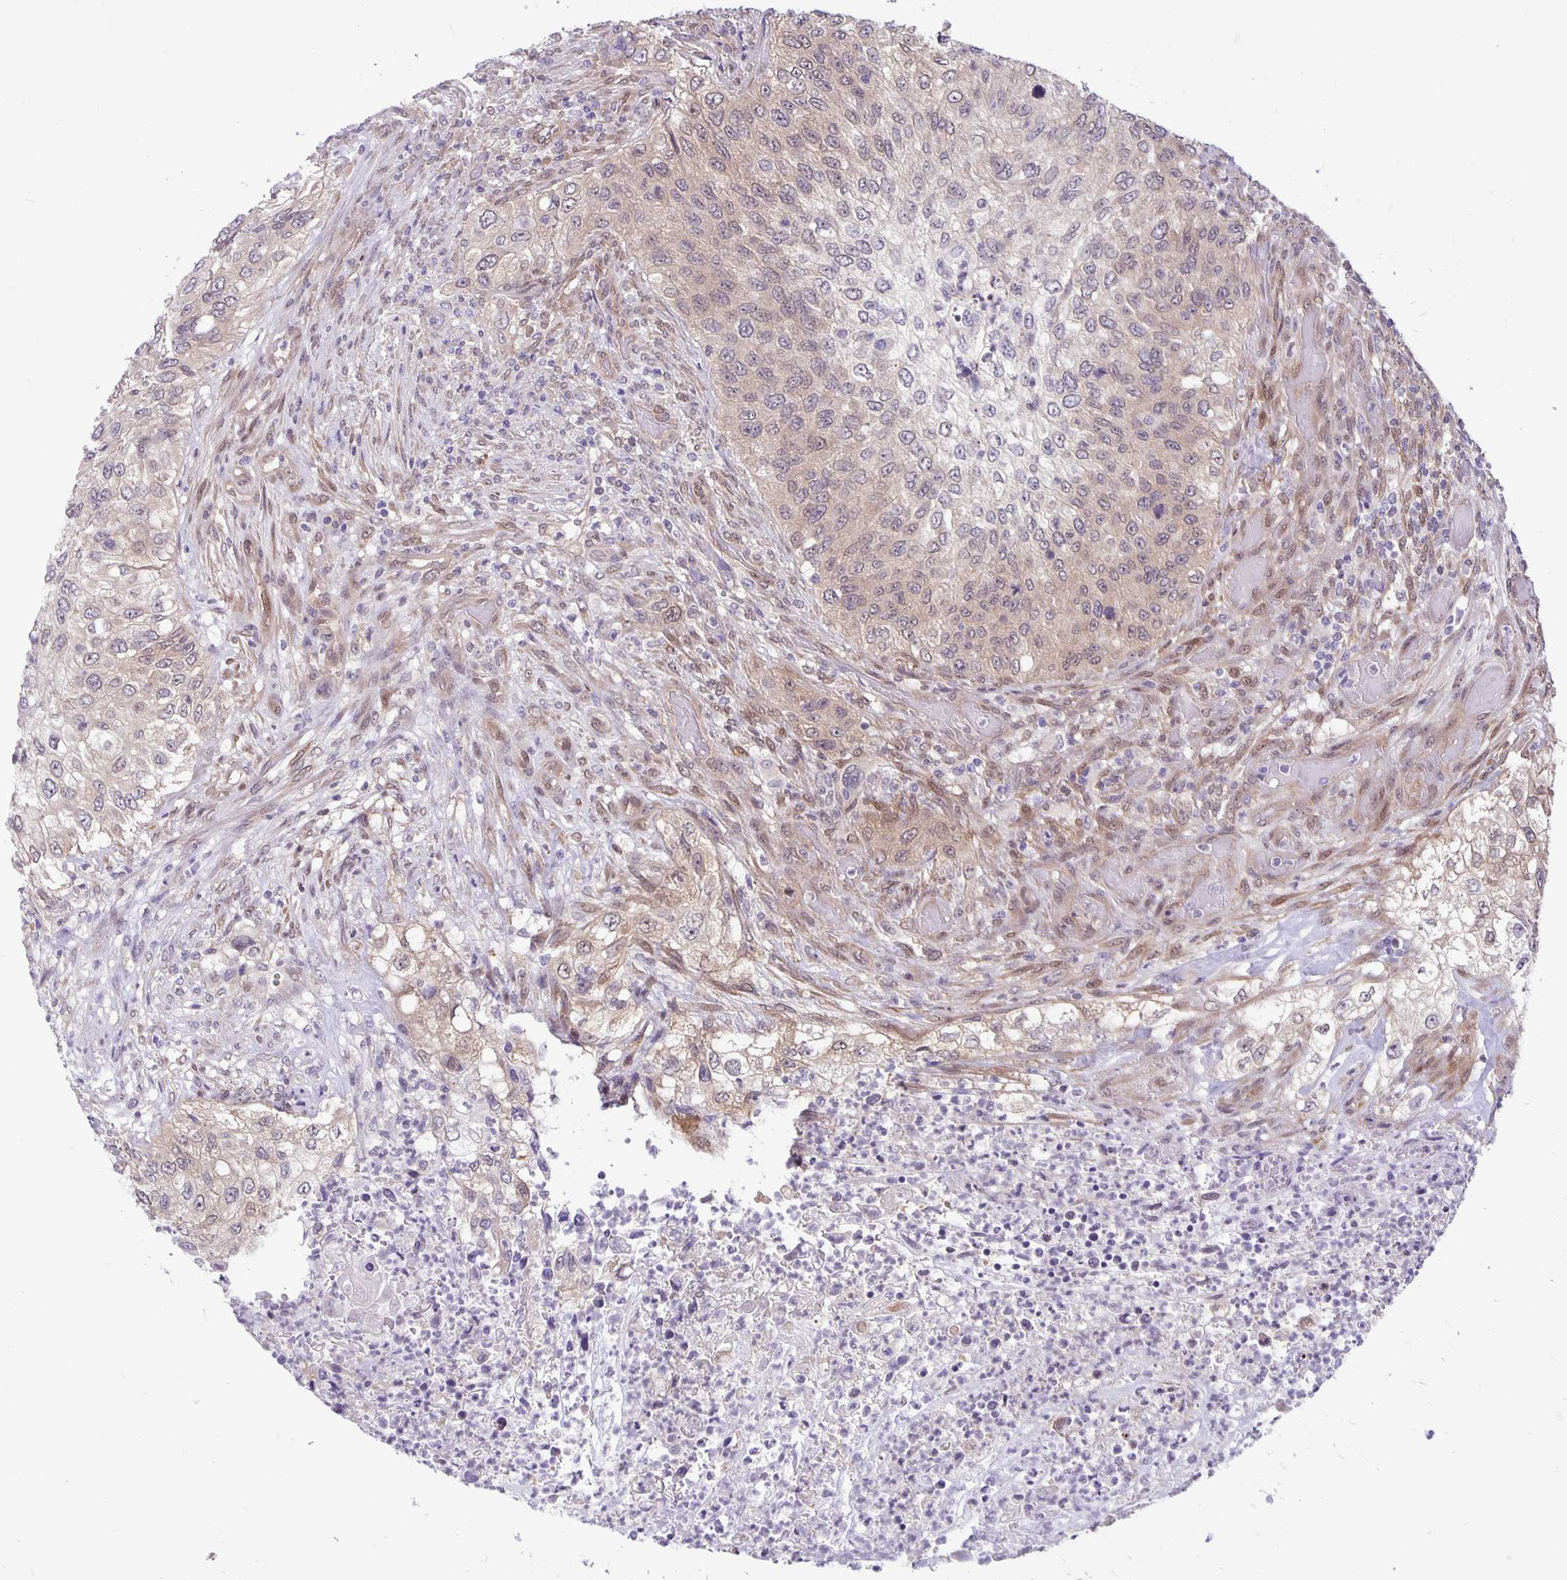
{"staining": {"intensity": "weak", "quantity": "25%-75%", "location": "cytoplasmic/membranous"}, "tissue": "urothelial cancer", "cell_type": "Tumor cells", "image_type": "cancer", "snomed": [{"axis": "morphology", "description": "Urothelial carcinoma, High grade"}, {"axis": "topography", "description": "Urinary bladder"}], "caption": "Urothelial cancer stained with DAB IHC reveals low levels of weak cytoplasmic/membranous positivity in about 25%-75% of tumor cells. (Brightfield microscopy of DAB IHC at high magnification).", "gene": "TAX1BP3", "patient": {"sex": "female", "age": 60}}